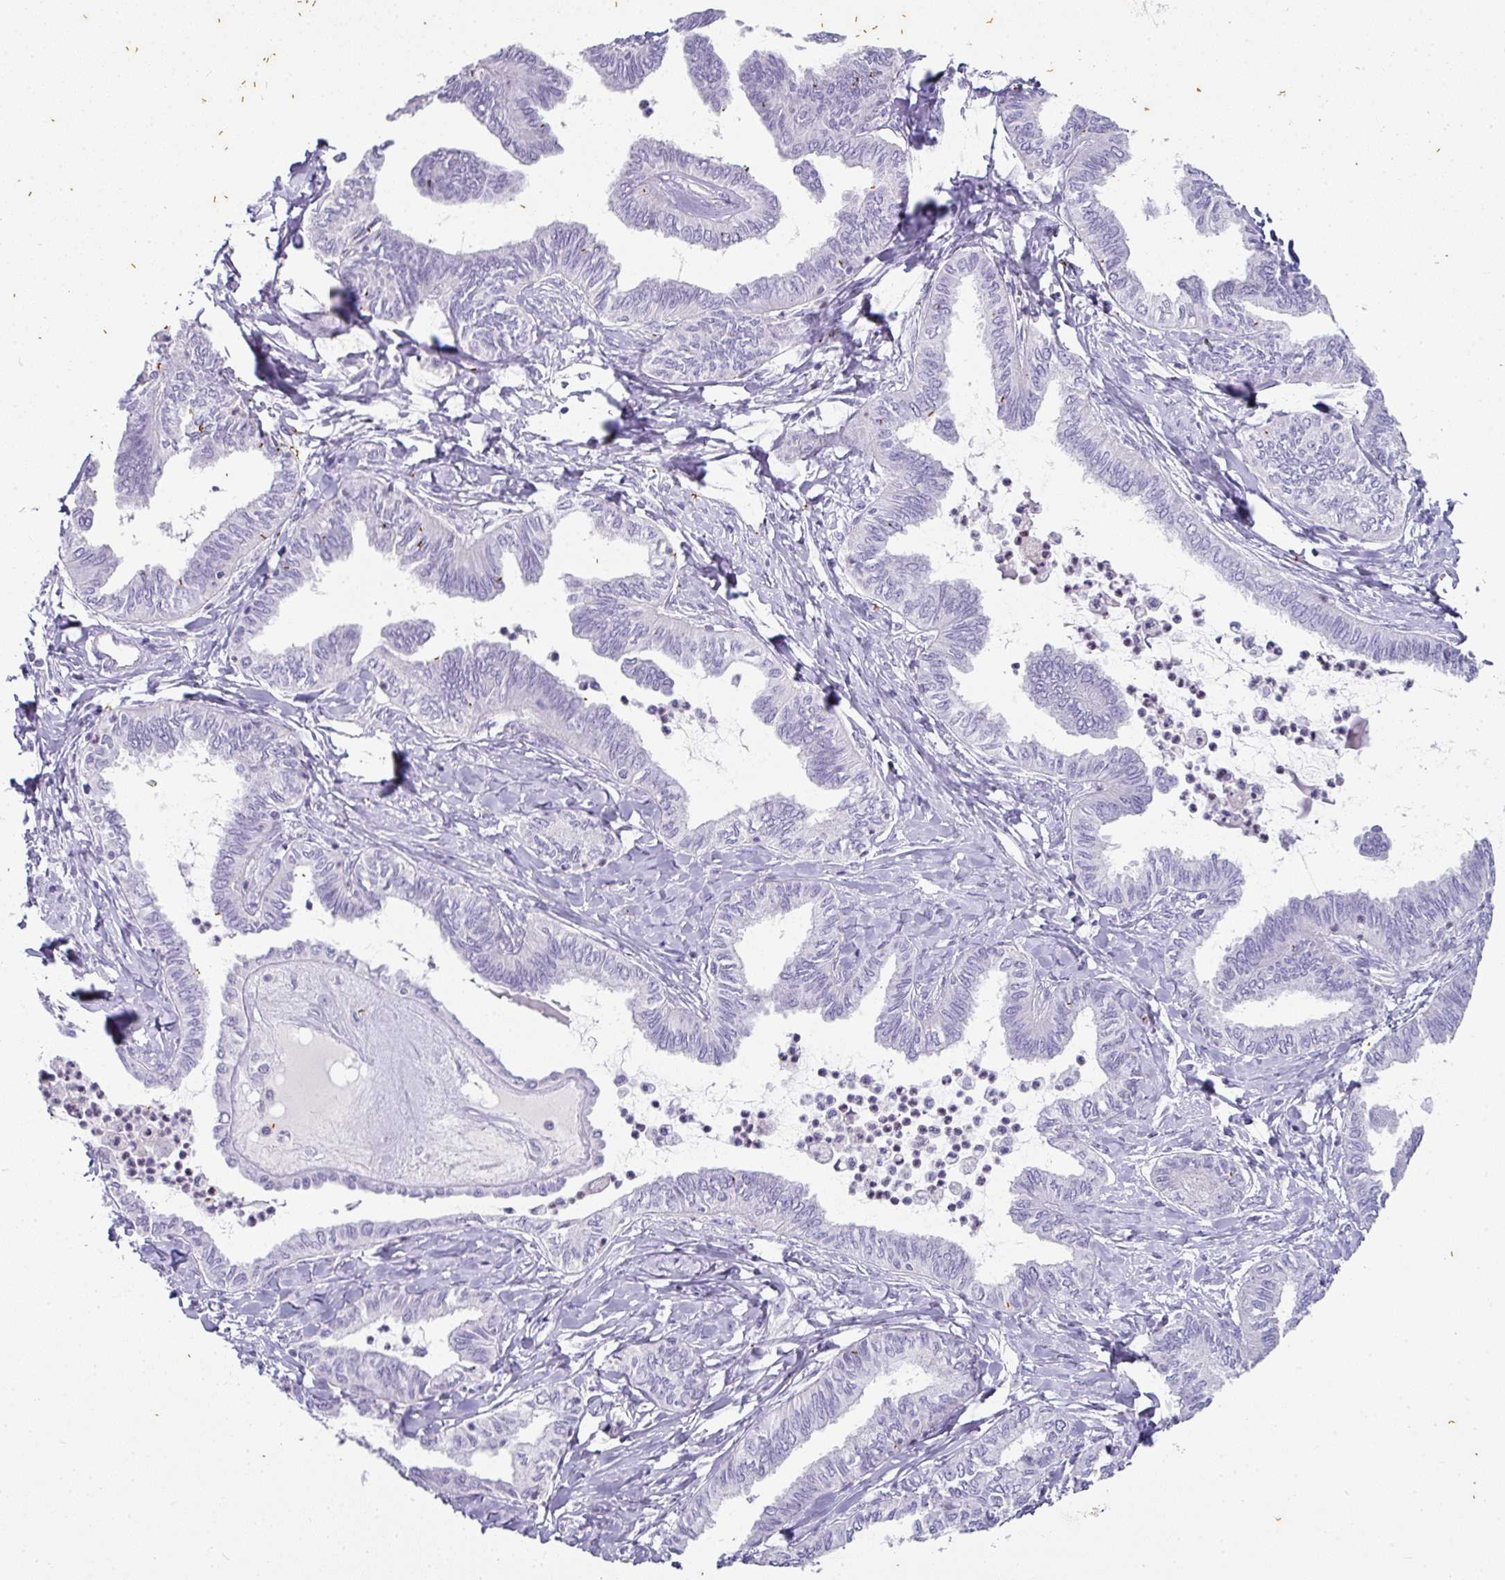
{"staining": {"intensity": "negative", "quantity": "none", "location": "none"}, "tissue": "ovarian cancer", "cell_type": "Tumor cells", "image_type": "cancer", "snomed": [{"axis": "morphology", "description": "Carcinoma, endometroid"}, {"axis": "topography", "description": "Ovary"}], "caption": "Tumor cells show no significant positivity in ovarian cancer (endometroid carcinoma).", "gene": "OR52N1", "patient": {"sex": "female", "age": 70}}